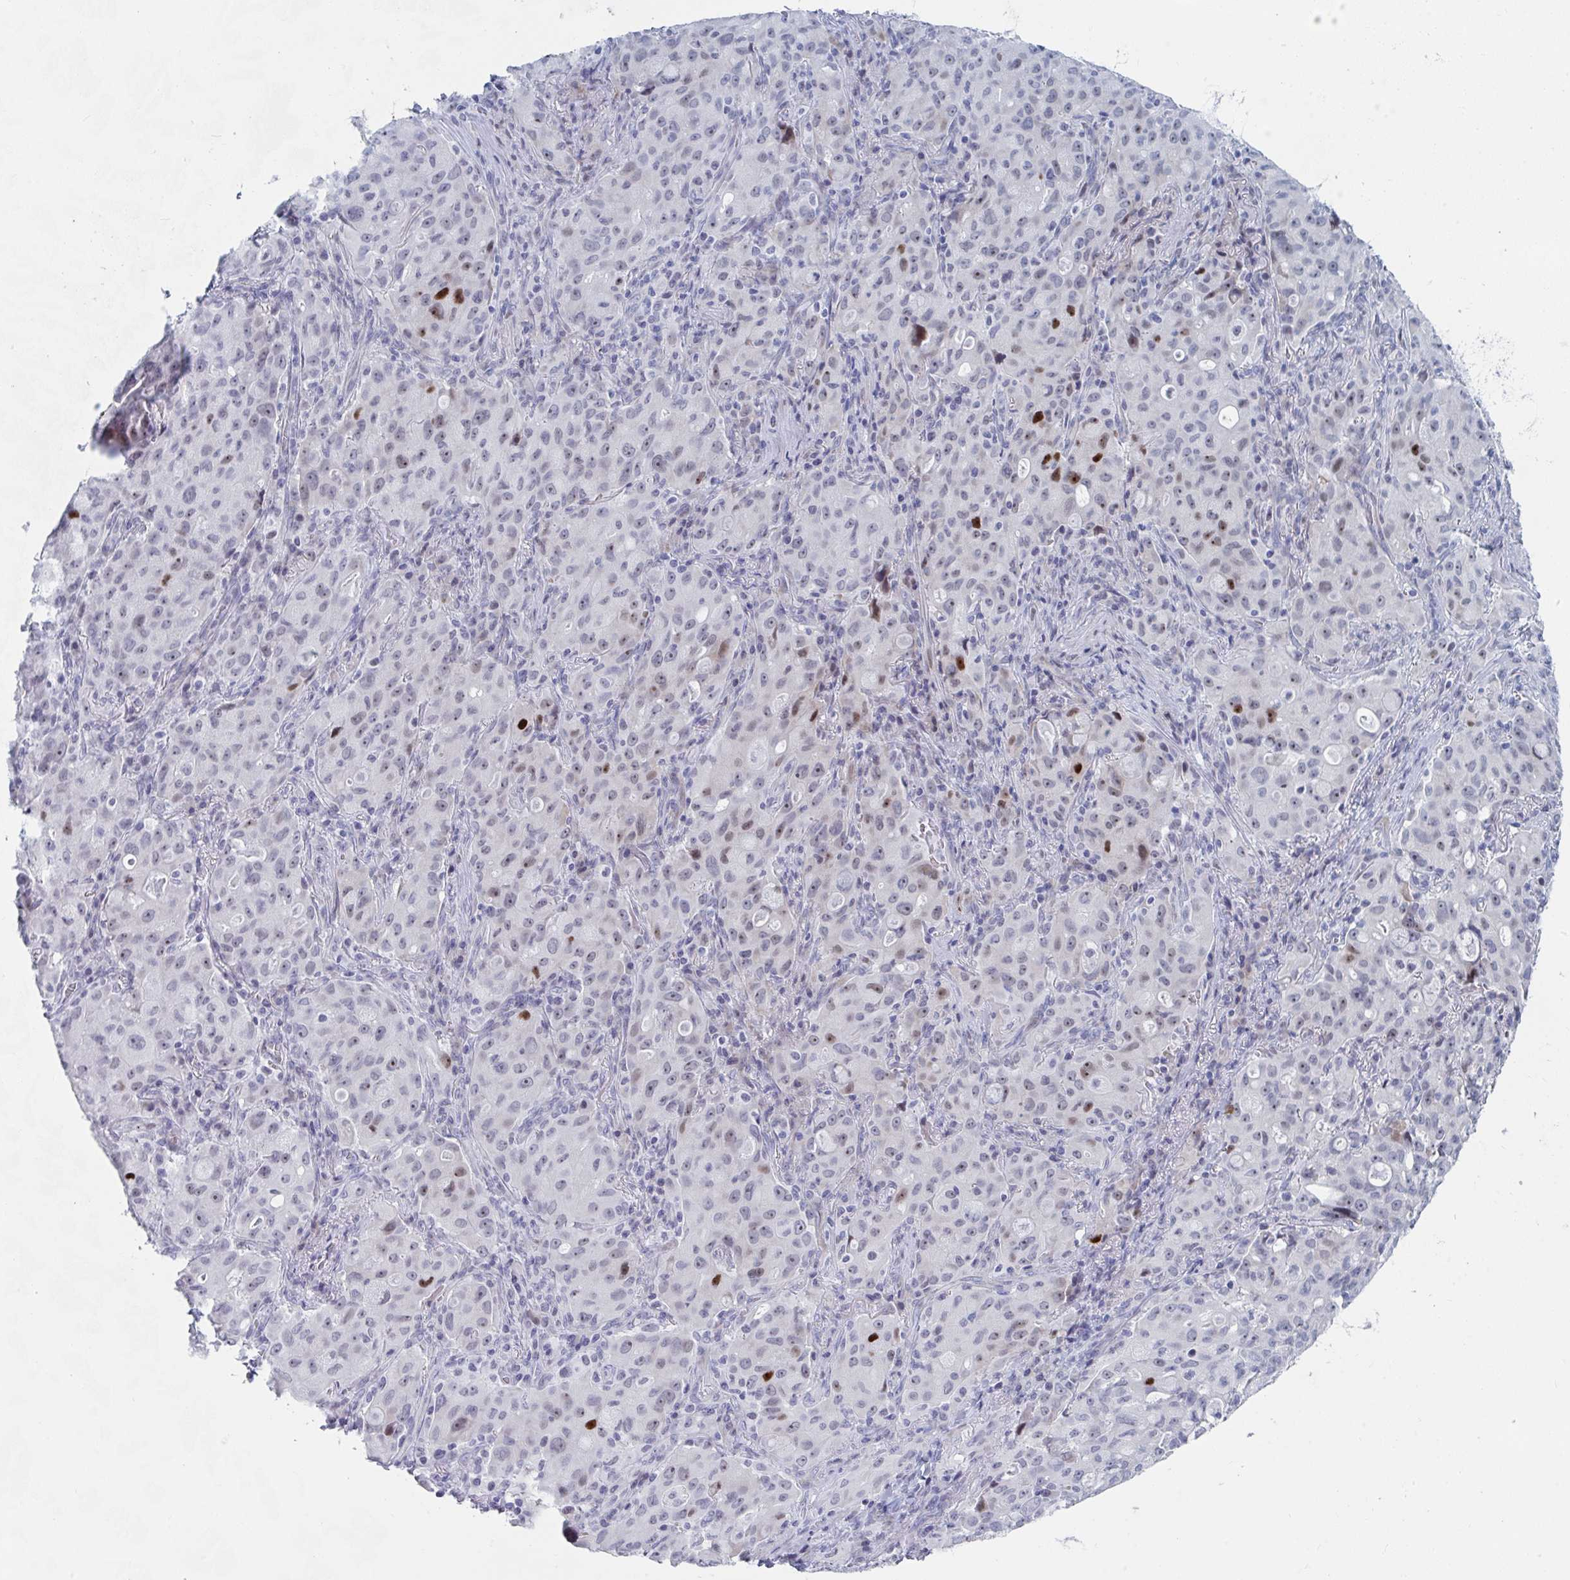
{"staining": {"intensity": "strong", "quantity": "<25%", "location": "nuclear"}, "tissue": "lung cancer", "cell_type": "Tumor cells", "image_type": "cancer", "snomed": [{"axis": "morphology", "description": "Adenocarcinoma, NOS"}, {"axis": "topography", "description": "Lung"}], "caption": "This photomicrograph shows immunohistochemistry (IHC) staining of lung cancer (adenocarcinoma), with medium strong nuclear staining in about <25% of tumor cells.", "gene": "NR1H2", "patient": {"sex": "female", "age": 44}}